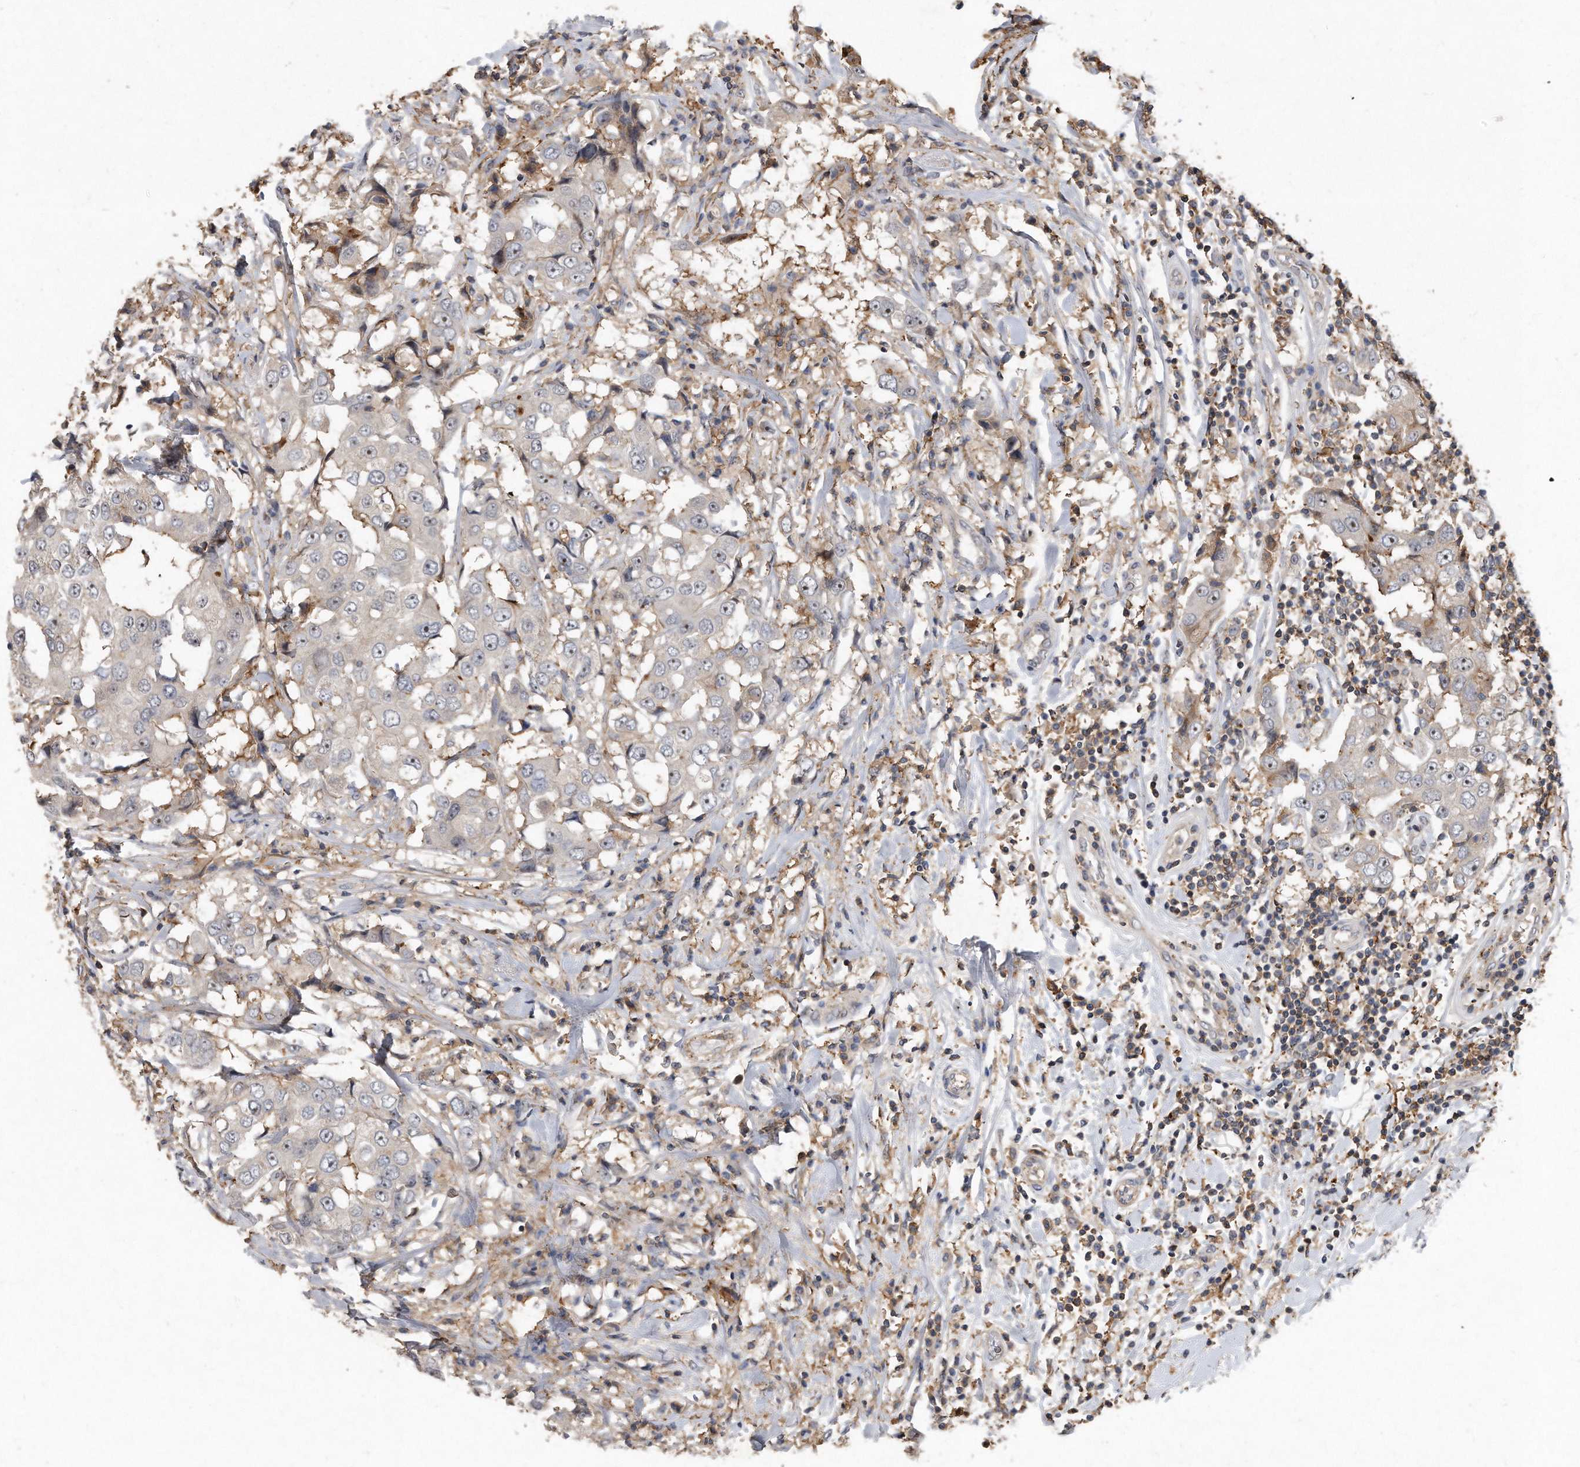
{"staining": {"intensity": "moderate", "quantity": "<25%", "location": "nuclear"}, "tissue": "breast cancer", "cell_type": "Tumor cells", "image_type": "cancer", "snomed": [{"axis": "morphology", "description": "Duct carcinoma"}, {"axis": "topography", "description": "Breast"}], "caption": "This is an image of immunohistochemistry (IHC) staining of breast intraductal carcinoma, which shows moderate positivity in the nuclear of tumor cells.", "gene": "PGBD2", "patient": {"sex": "female", "age": 27}}